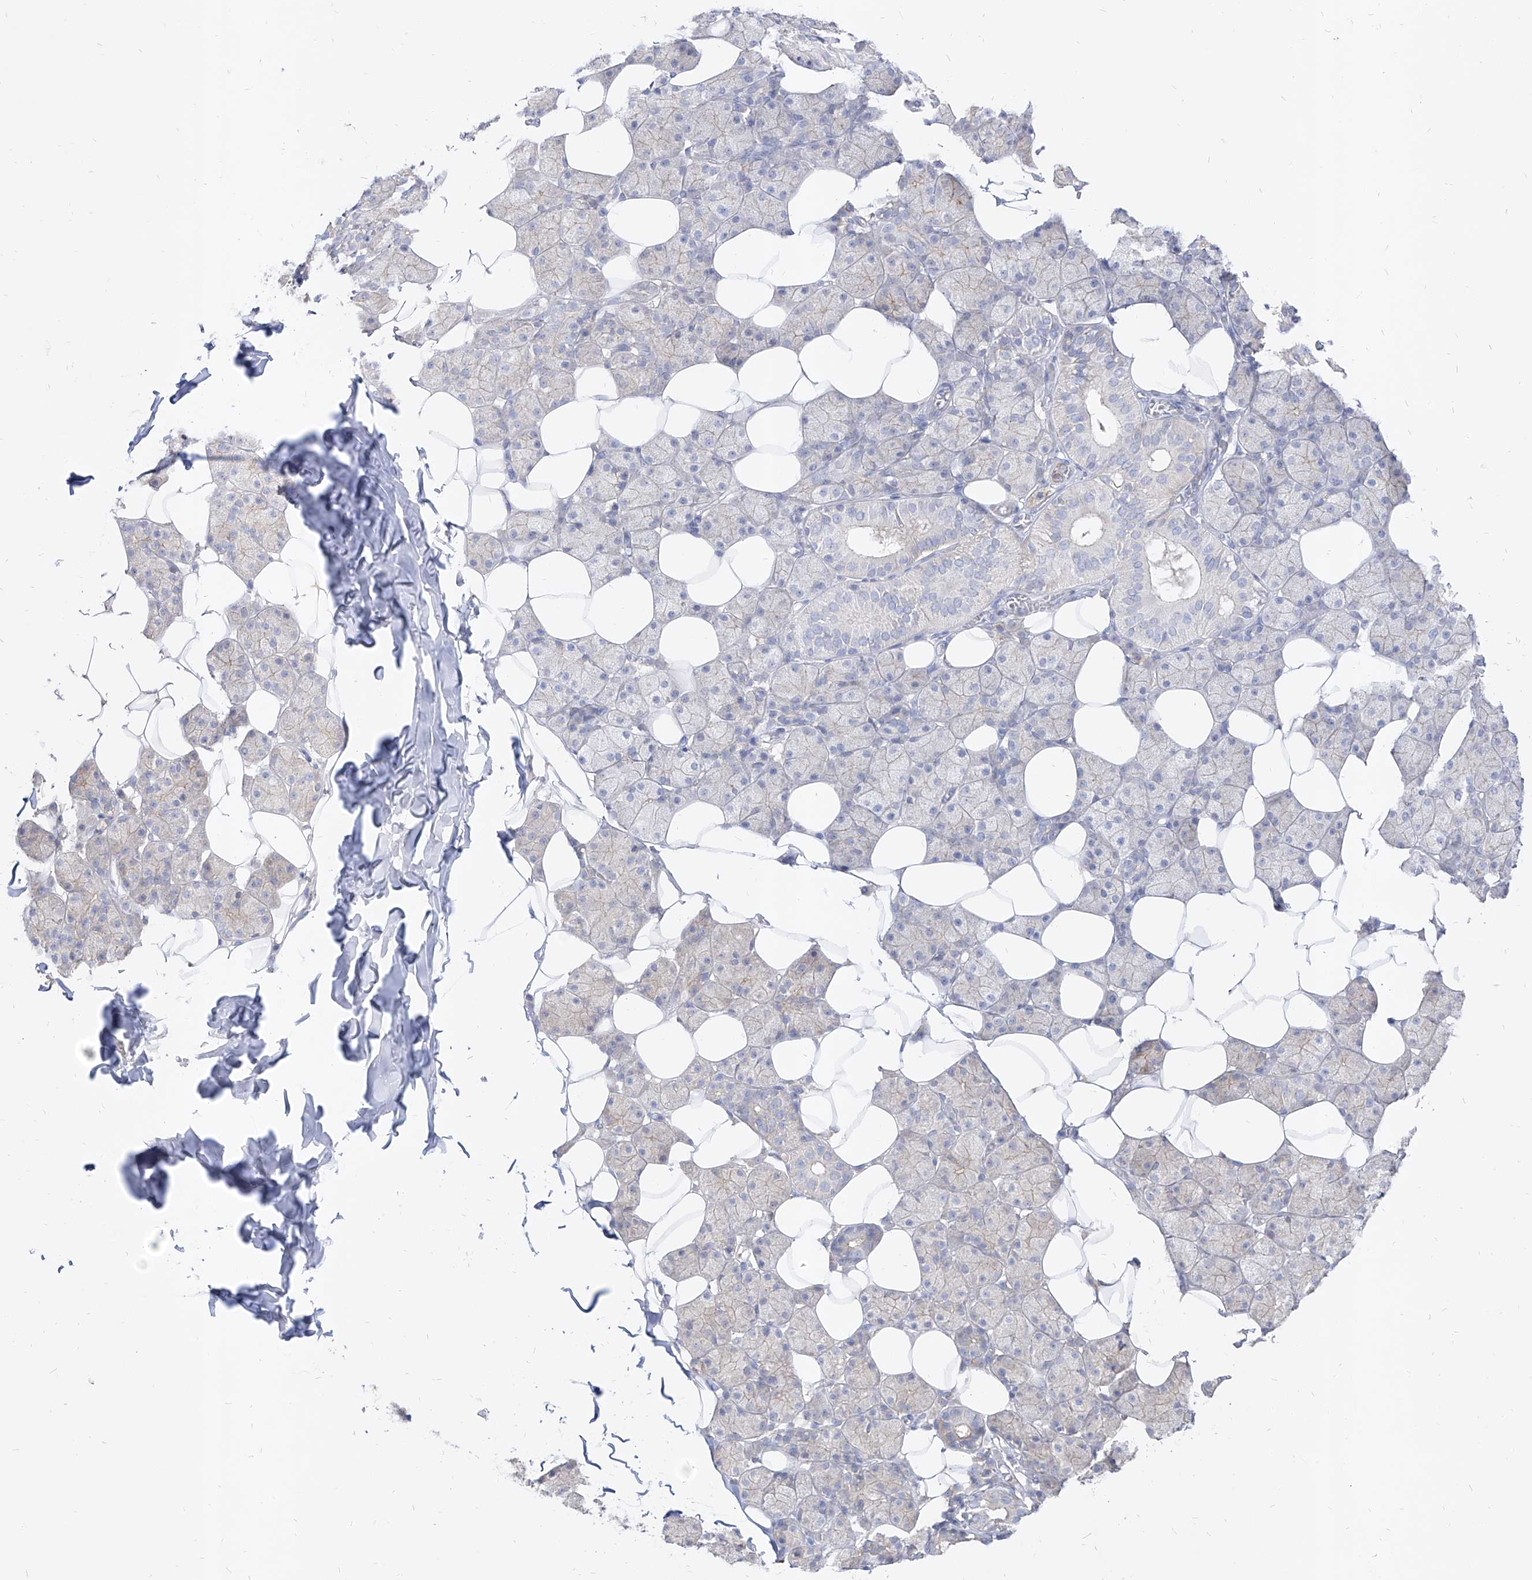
{"staining": {"intensity": "negative", "quantity": "none", "location": "none"}, "tissue": "salivary gland", "cell_type": "Glandular cells", "image_type": "normal", "snomed": [{"axis": "morphology", "description": "Normal tissue, NOS"}, {"axis": "topography", "description": "Salivary gland"}], "caption": "Immunohistochemistry of unremarkable human salivary gland exhibits no staining in glandular cells.", "gene": "RBFOX3", "patient": {"sex": "female", "age": 33}}